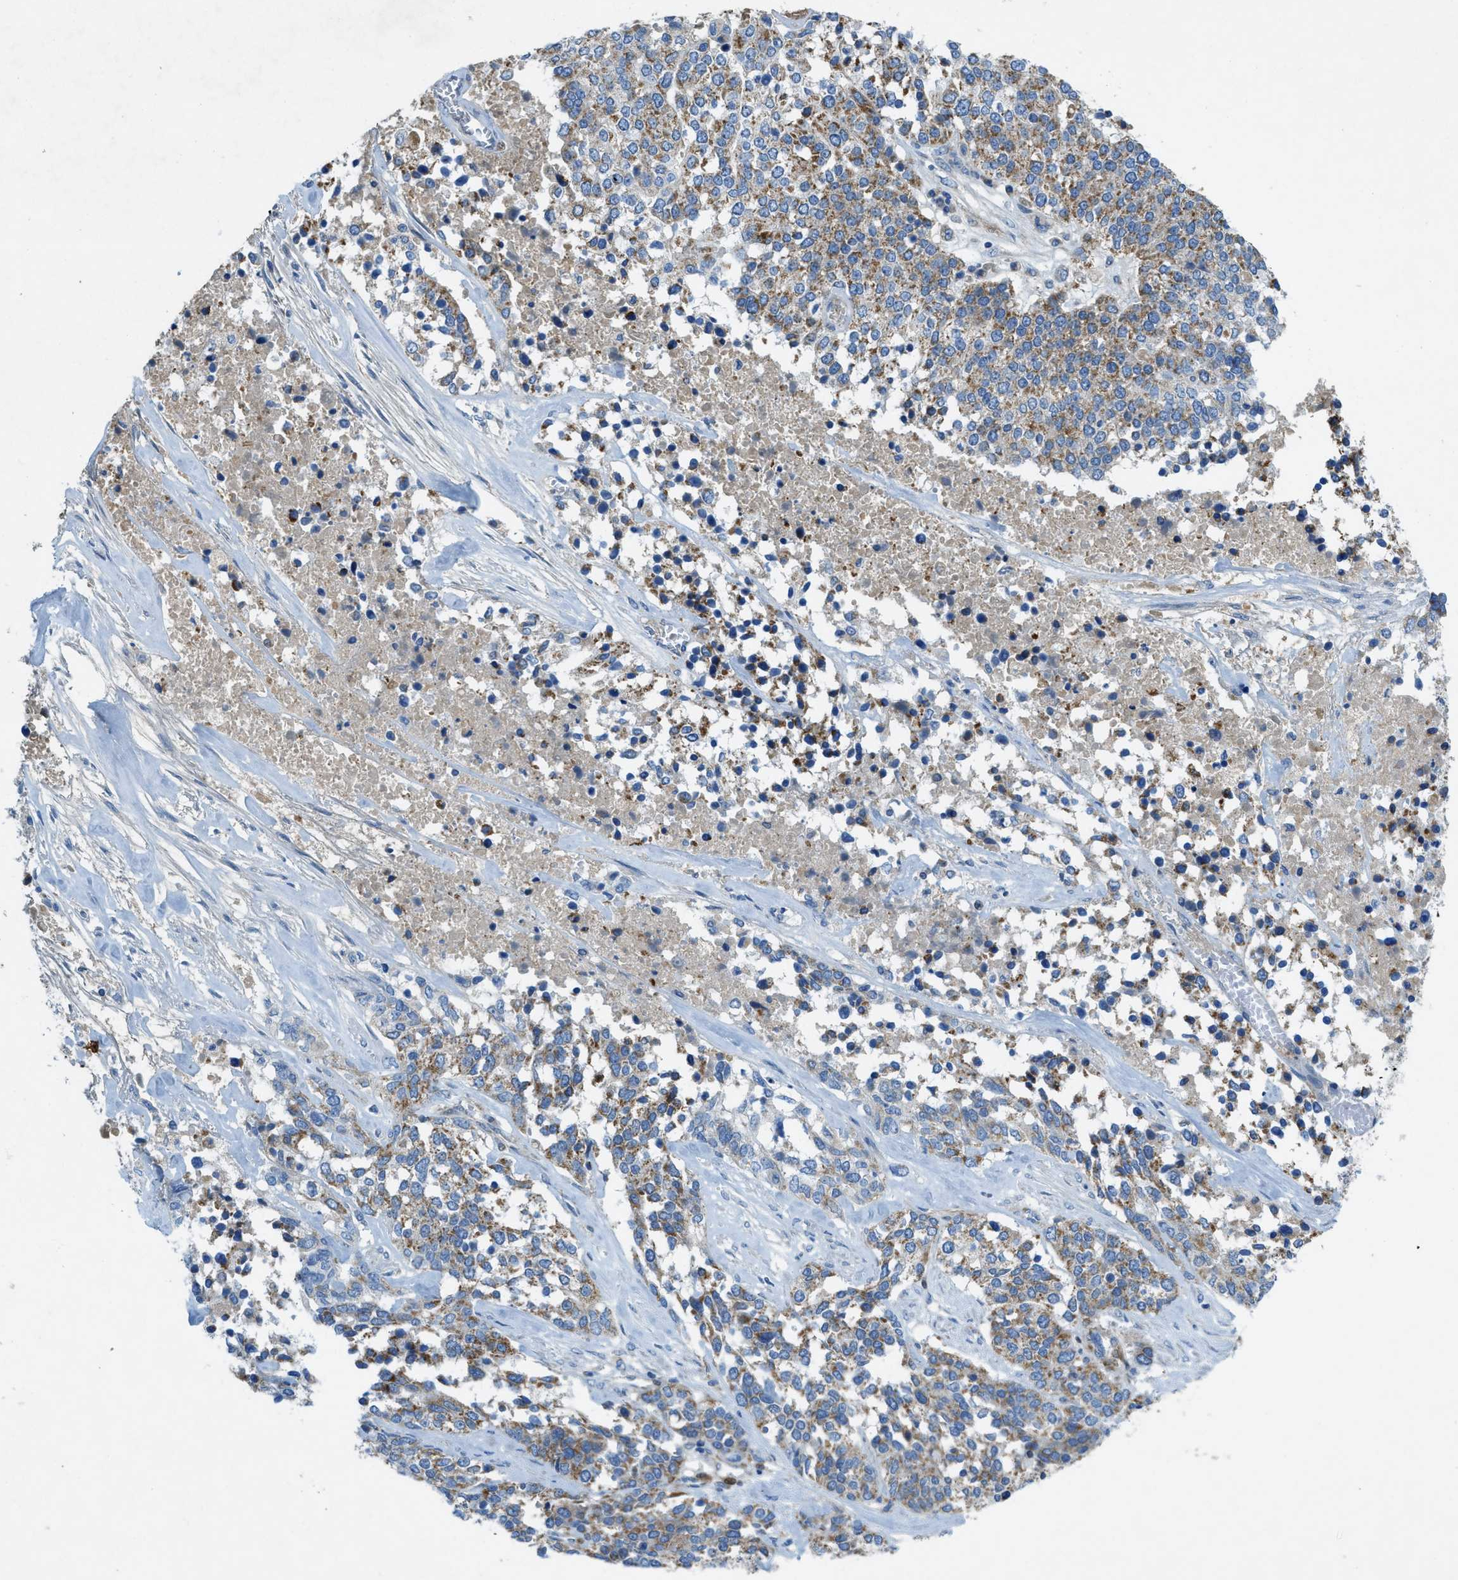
{"staining": {"intensity": "moderate", "quantity": ">75%", "location": "cytoplasmic/membranous"}, "tissue": "ovarian cancer", "cell_type": "Tumor cells", "image_type": "cancer", "snomed": [{"axis": "morphology", "description": "Cystadenocarcinoma, serous, NOS"}, {"axis": "topography", "description": "Ovary"}], "caption": "Ovarian cancer tissue exhibits moderate cytoplasmic/membranous positivity in about >75% of tumor cells The staining is performed using DAB (3,3'-diaminobenzidine) brown chromogen to label protein expression. The nuclei are counter-stained blue using hematoxylin.", "gene": "CYGB", "patient": {"sex": "female", "age": 44}}